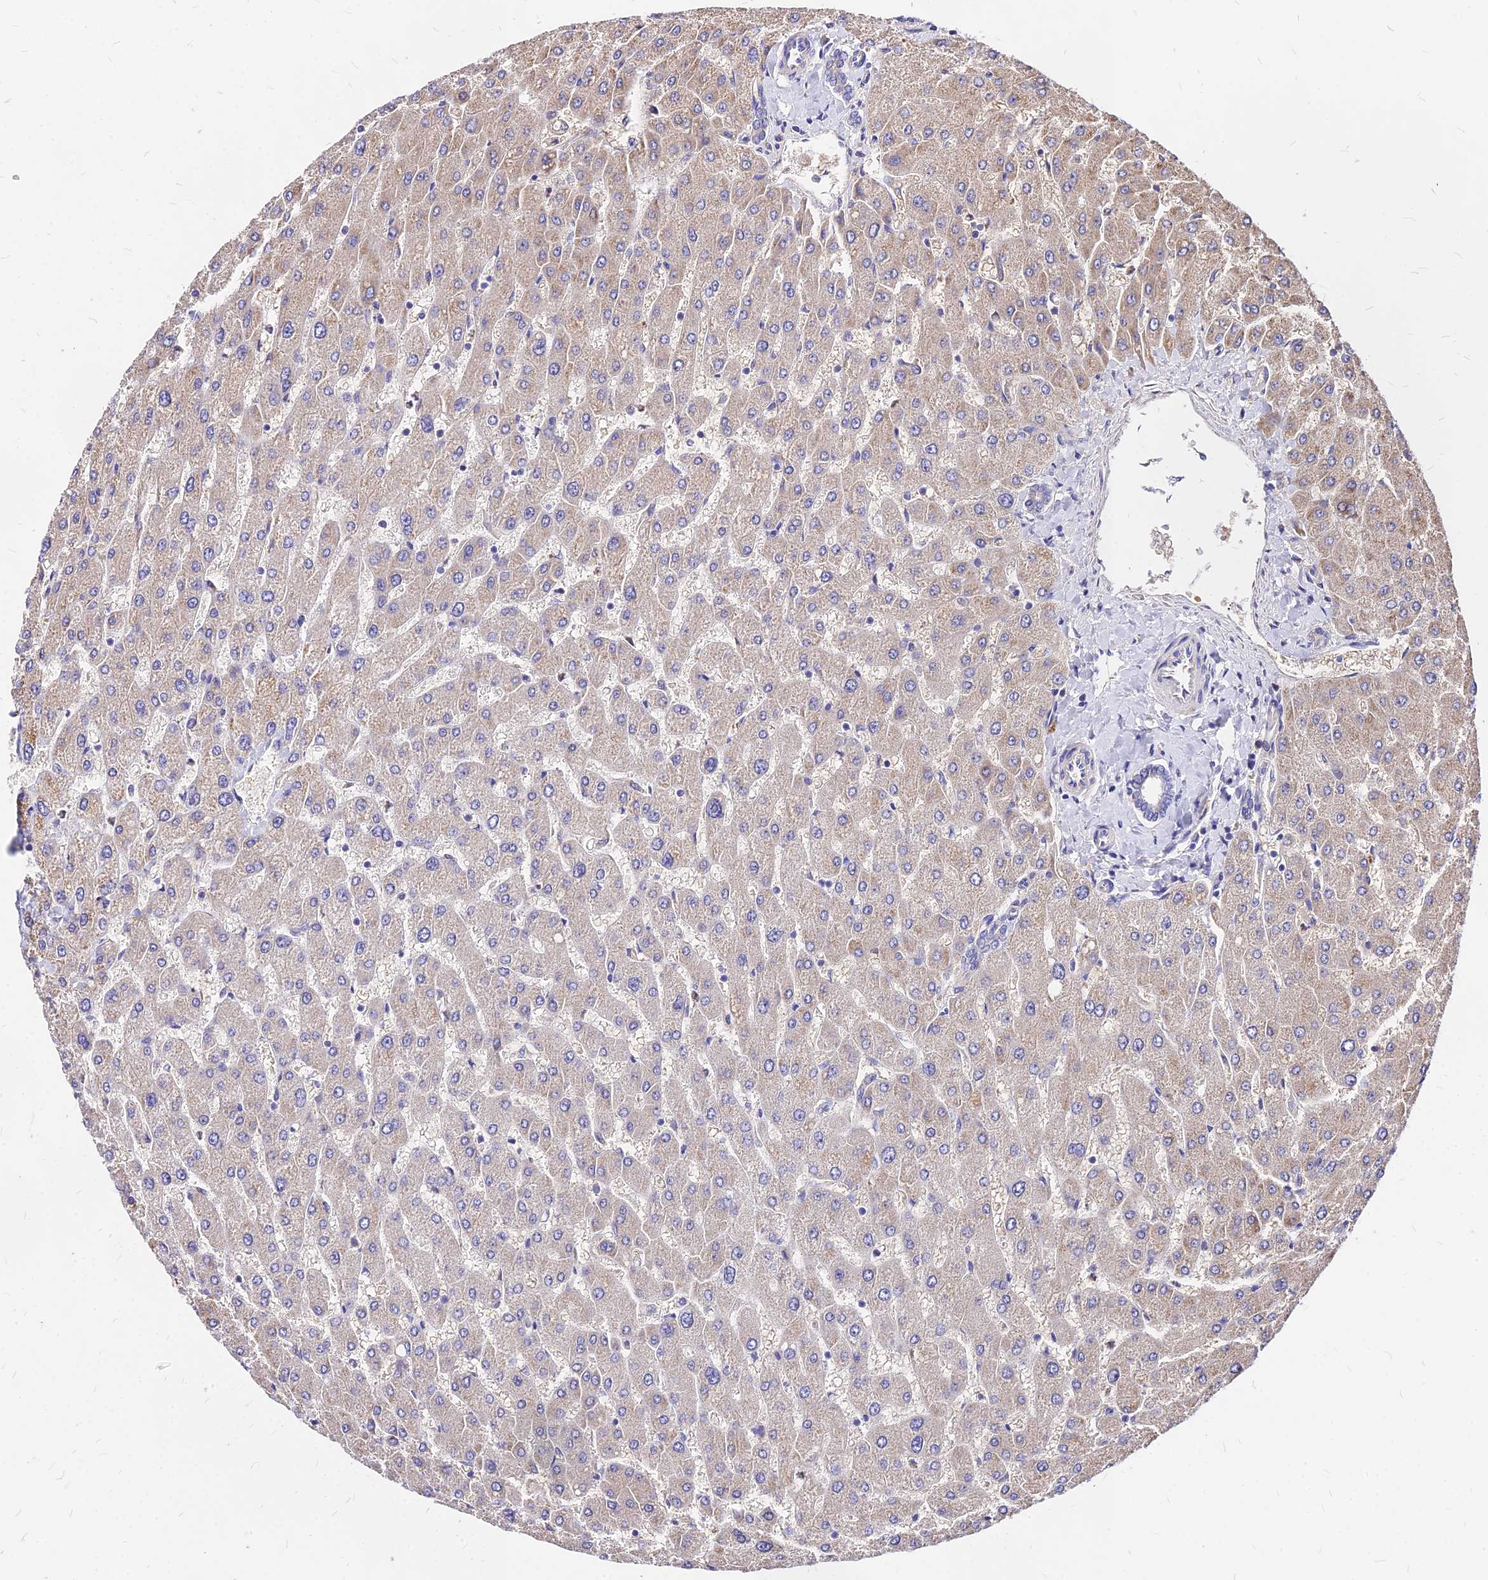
{"staining": {"intensity": "negative", "quantity": "none", "location": "none"}, "tissue": "liver", "cell_type": "Cholangiocytes", "image_type": "normal", "snomed": [{"axis": "morphology", "description": "Normal tissue, NOS"}, {"axis": "topography", "description": "Liver"}], "caption": "The micrograph demonstrates no significant expression in cholangiocytes of liver.", "gene": "MRPL3", "patient": {"sex": "male", "age": 55}}